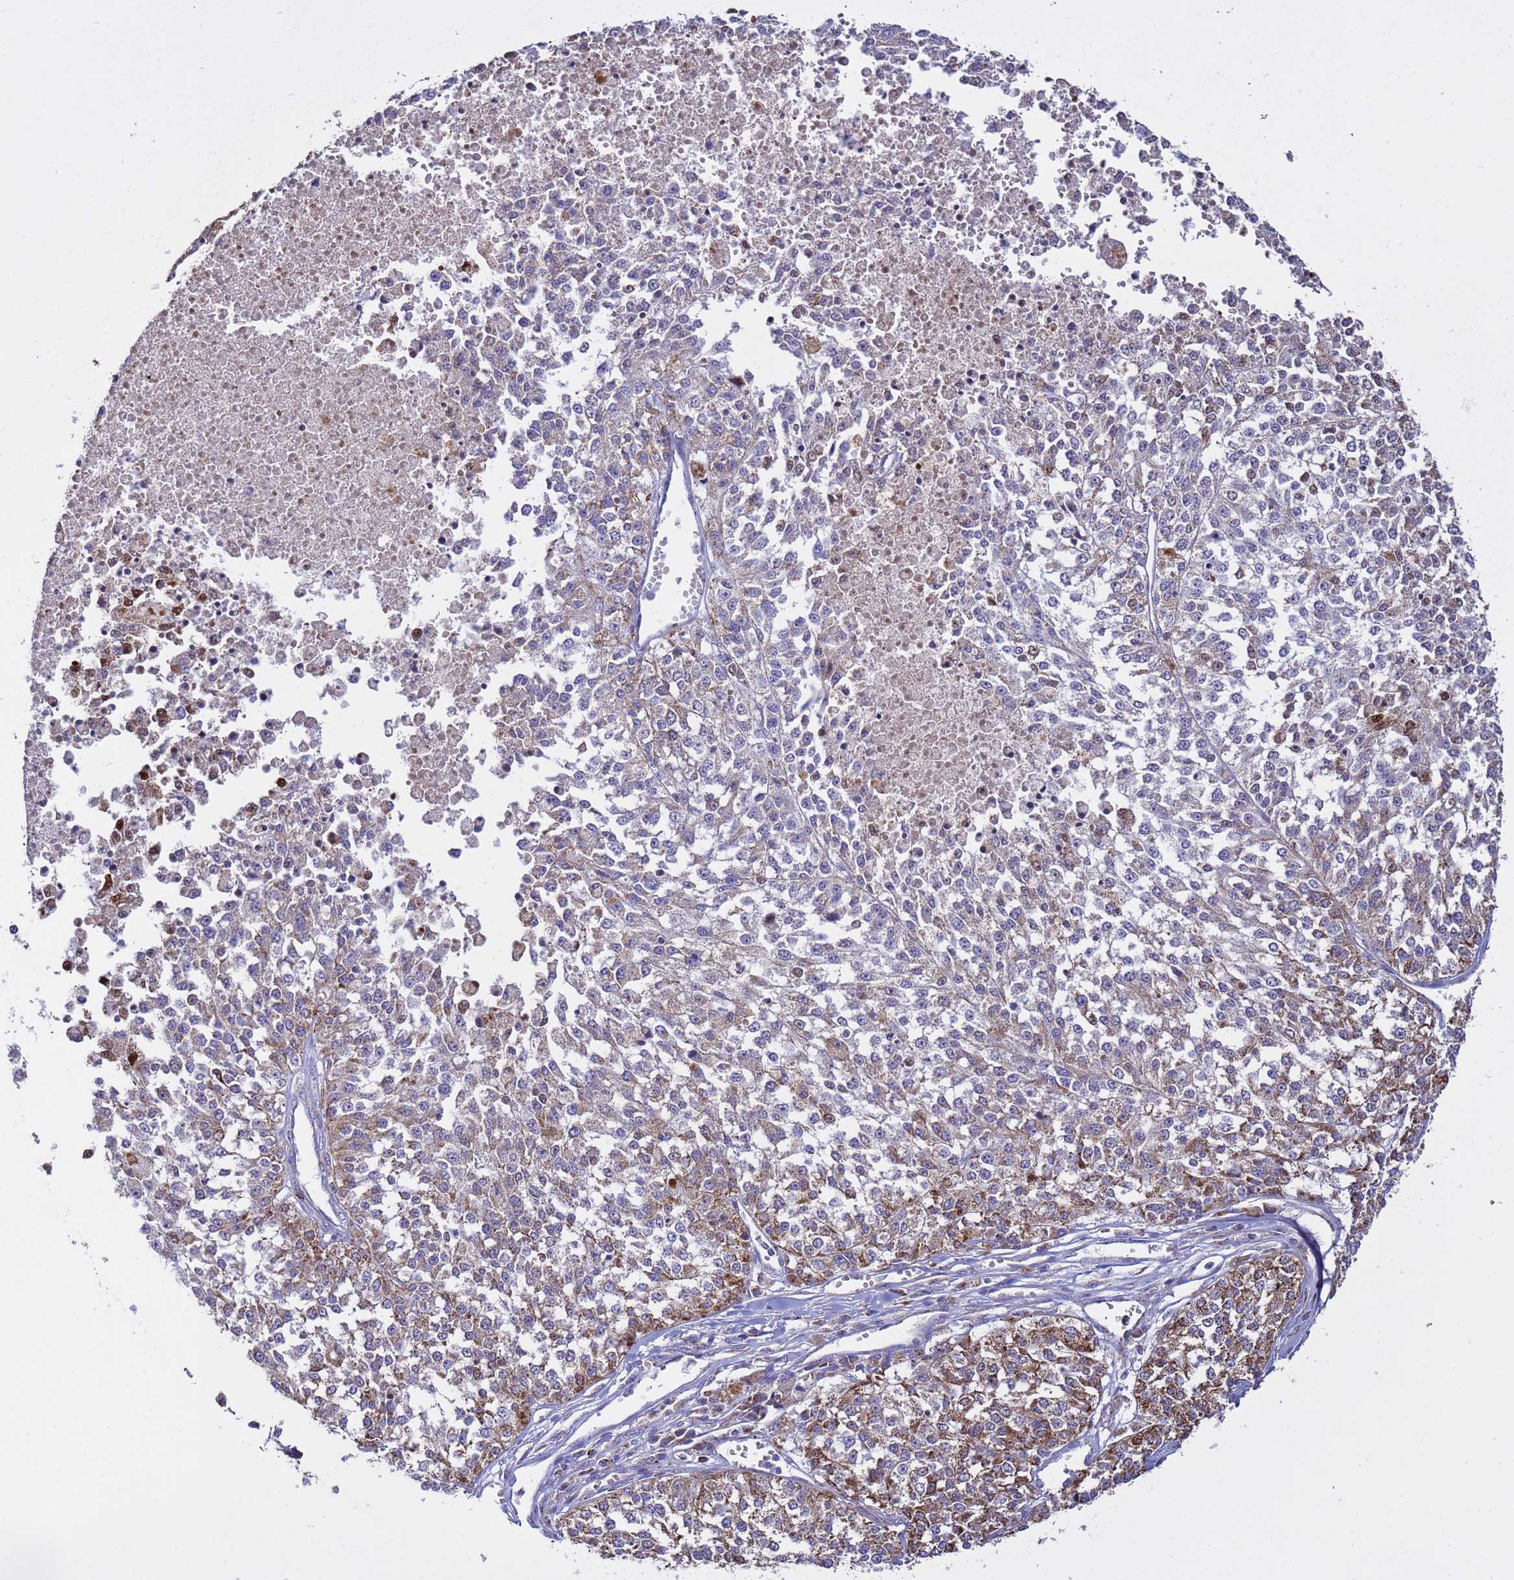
{"staining": {"intensity": "moderate", "quantity": "25%-75%", "location": "cytoplasmic/membranous"}, "tissue": "melanoma", "cell_type": "Tumor cells", "image_type": "cancer", "snomed": [{"axis": "morphology", "description": "Malignant melanoma, NOS"}, {"axis": "topography", "description": "Skin"}], "caption": "Protein staining of malignant melanoma tissue reveals moderate cytoplasmic/membranous staining in about 25%-75% of tumor cells.", "gene": "TUBGCP3", "patient": {"sex": "female", "age": 64}}